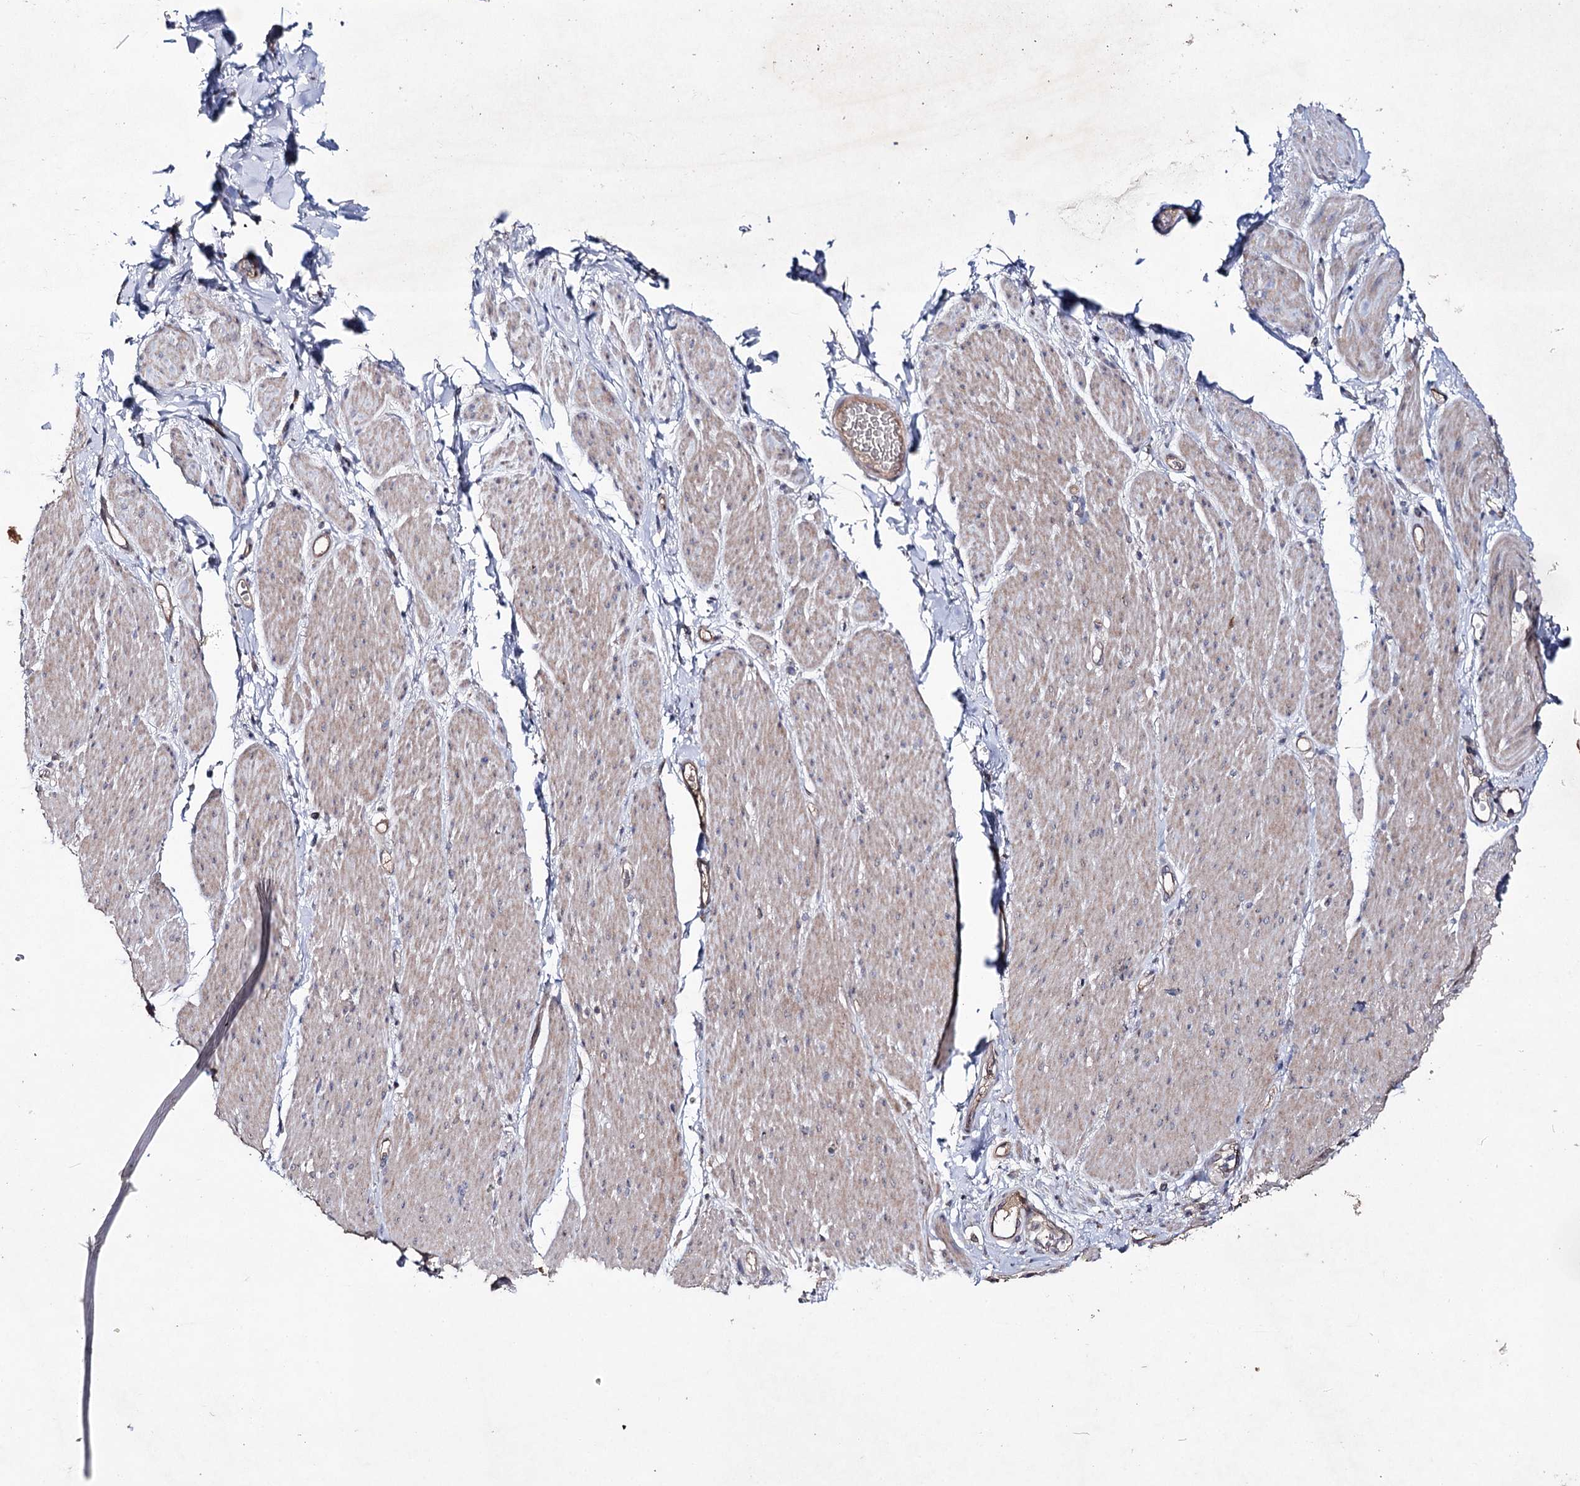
{"staining": {"intensity": "negative", "quantity": "none", "location": "none"}, "tissue": "adipose tissue", "cell_type": "Adipocytes", "image_type": "normal", "snomed": [{"axis": "morphology", "description": "Normal tissue, NOS"}, {"axis": "topography", "description": "Colon"}, {"axis": "topography", "description": "Peripheral nerve tissue"}], "caption": "Immunohistochemical staining of benign adipose tissue exhibits no significant positivity in adipocytes. The staining was performed using DAB (3,3'-diaminobenzidine) to visualize the protein expression in brown, while the nuclei were stained in blue with hematoxylin (Magnification: 20x).", "gene": "SEMA4G", "patient": {"sex": "female", "age": 61}}